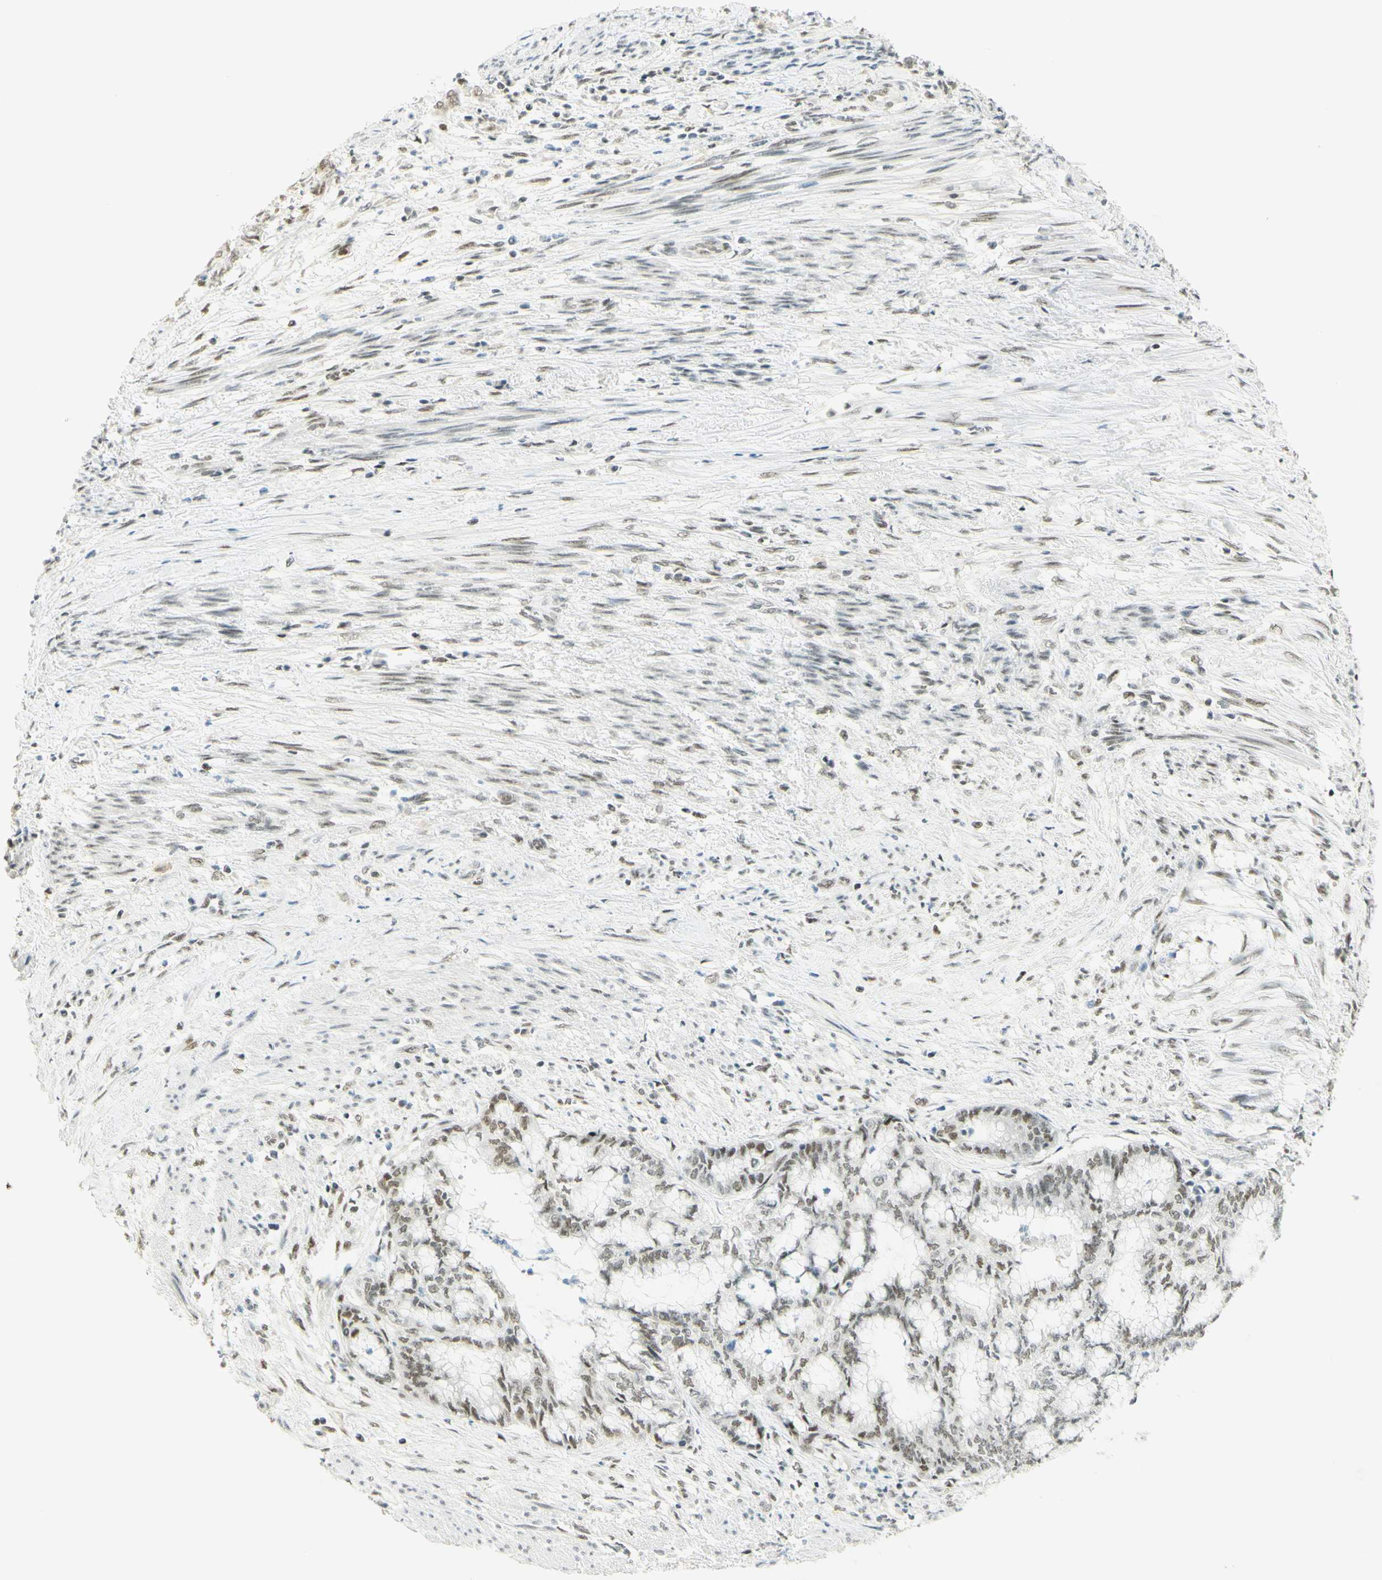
{"staining": {"intensity": "weak", "quantity": ">75%", "location": "nuclear"}, "tissue": "endometrial cancer", "cell_type": "Tumor cells", "image_type": "cancer", "snomed": [{"axis": "morphology", "description": "Necrosis, NOS"}, {"axis": "morphology", "description": "Adenocarcinoma, NOS"}, {"axis": "topography", "description": "Endometrium"}], "caption": "A micrograph showing weak nuclear expression in approximately >75% of tumor cells in adenocarcinoma (endometrial), as visualized by brown immunohistochemical staining.", "gene": "PMS2", "patient": {"sex": "female", "age": 79}}